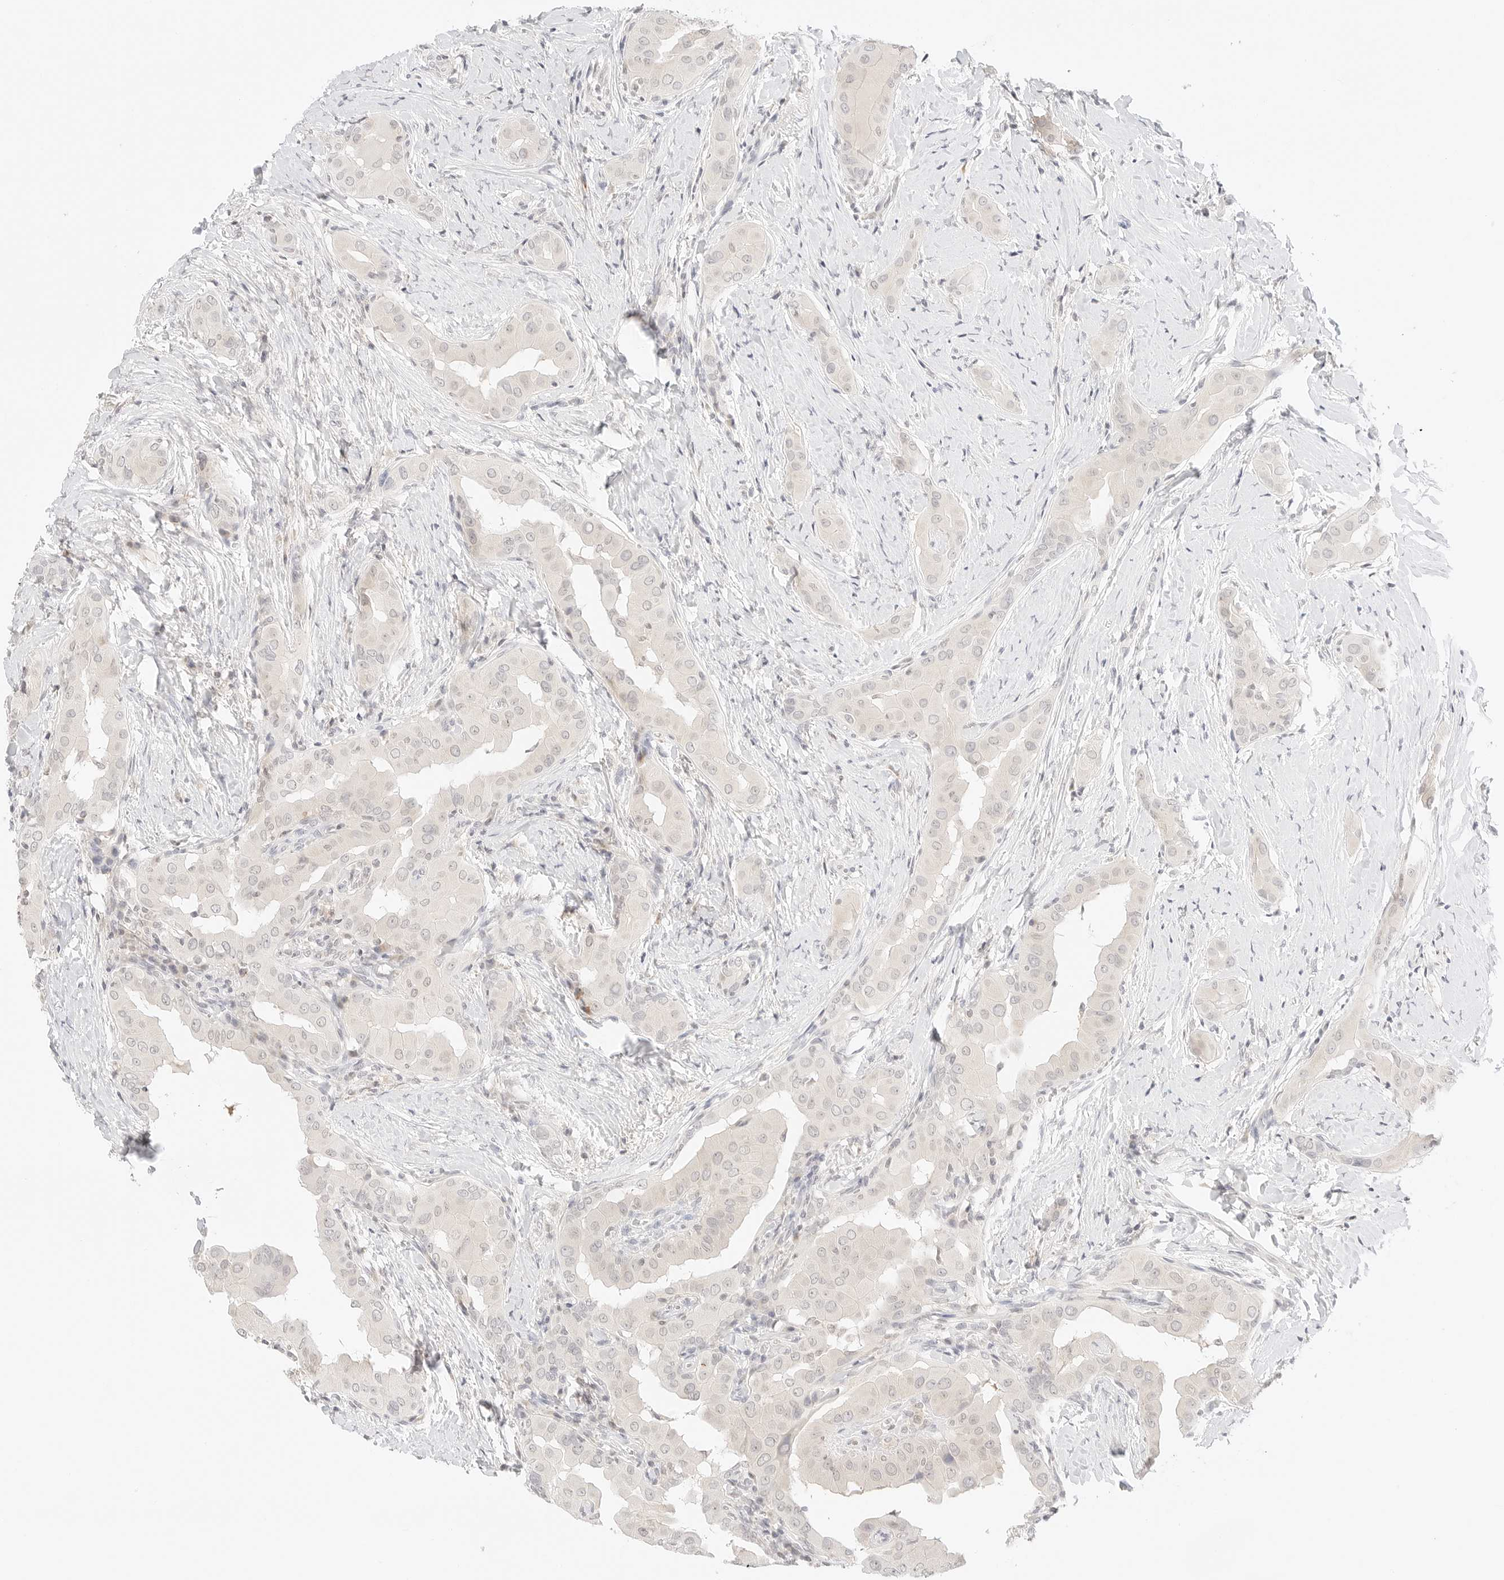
{"staining": {"intensity": "negative", "quantity": "none", "location": "none"}, "tissue": "thyroid cancer", "cell_type": "Tumor cells", "image_type": "cancer", "snomed": [{"axis": "morphology", "description": "Papillary adenocarcinoma, NOS"}, {"axis": "topography", "description": "Thyroid gland"}], "caption": "High power microscopy micrograph of an immunohistochemistry photomicrograph of papillary adenocarcinoma (thyroid), revealing no significant positivity in tumor cells. (DAB (3,3'-diaminobenzidine) IHC with hematoxylin counter stain).", "gene": "GNAS", "patient": {"sex": "male", "age": 33}}